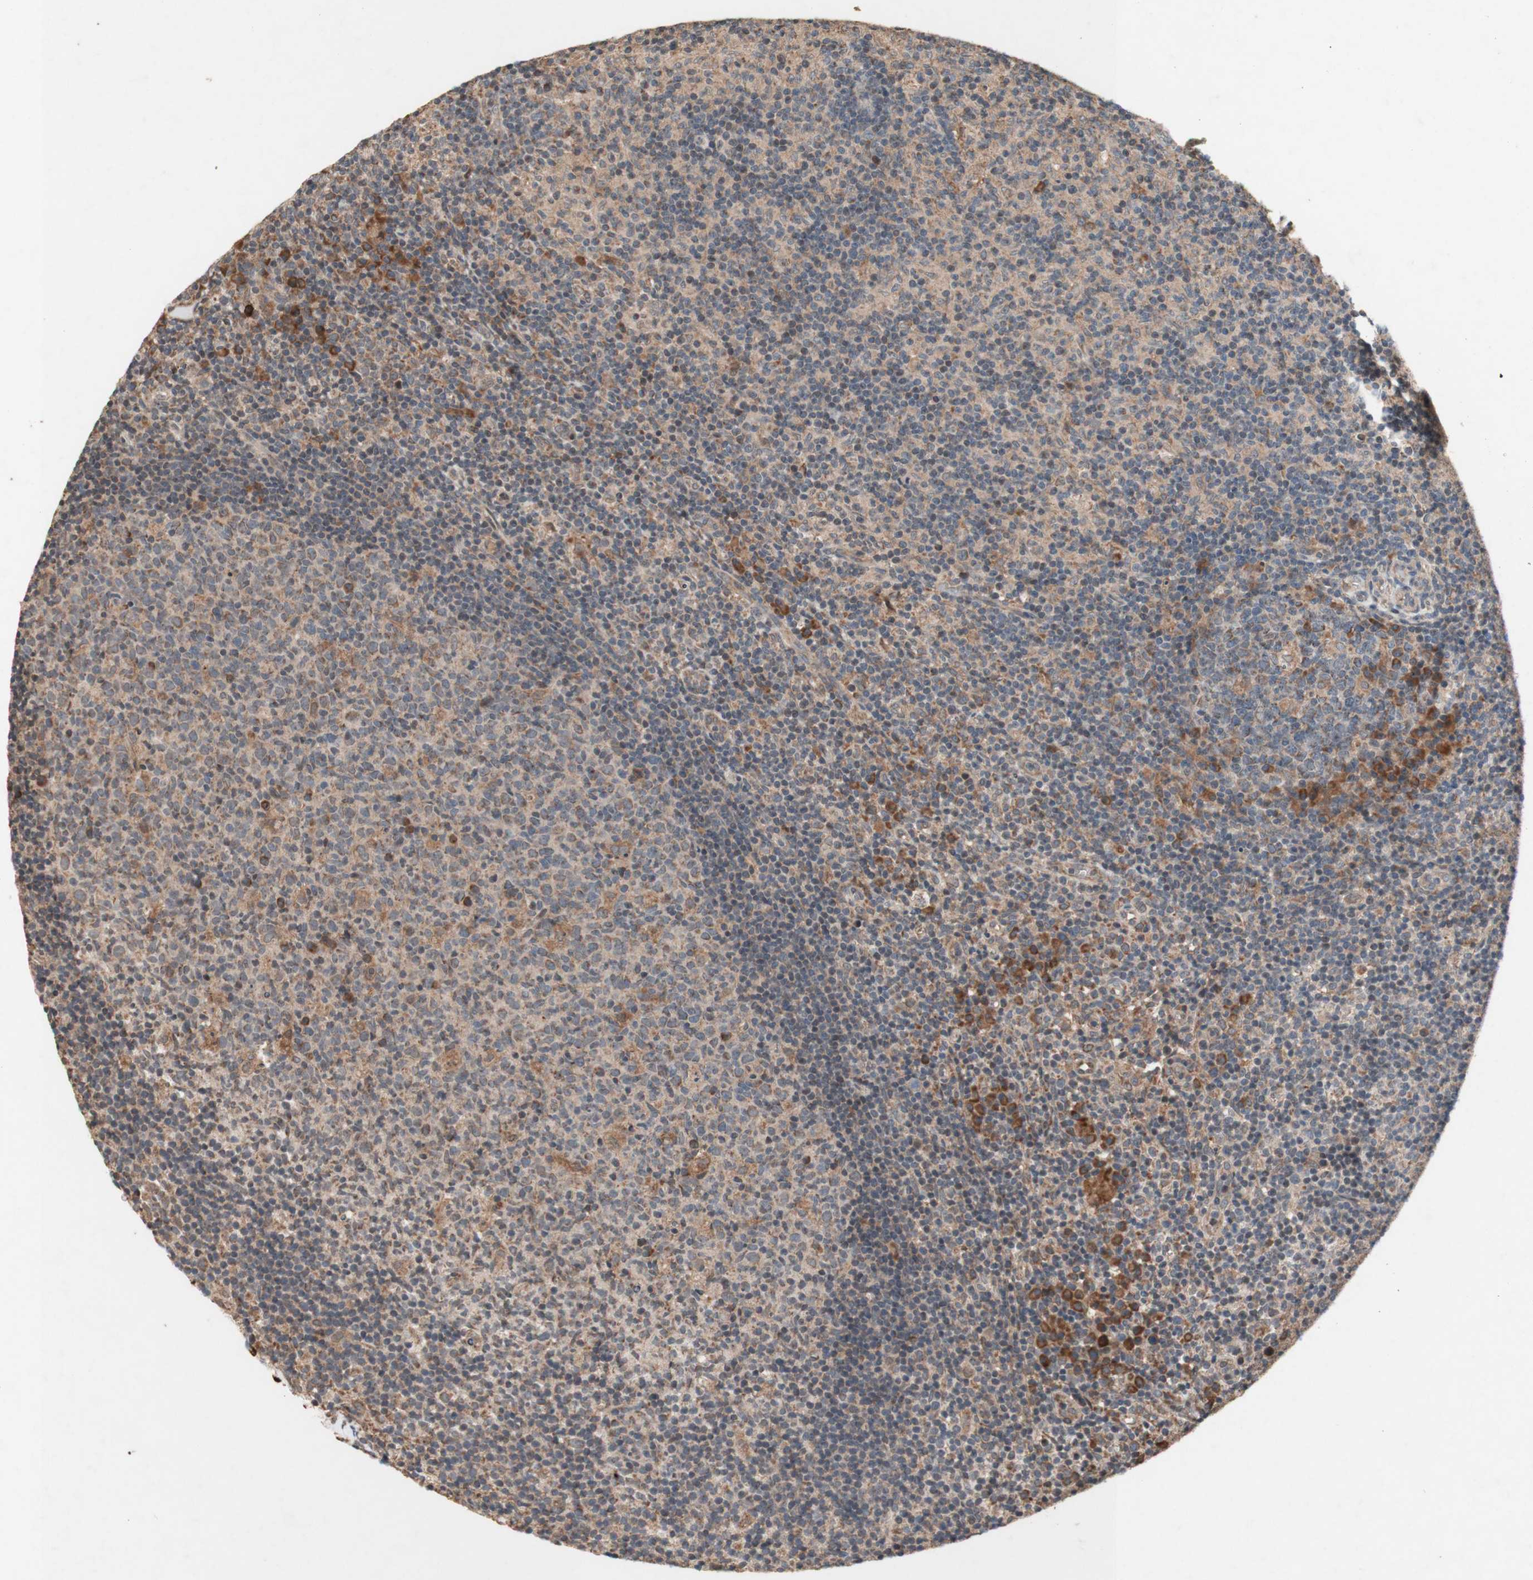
{"staining": {"intensity": "moderate", "quantity": "25%-75%", "location": "cytoplasmic/membranous"}, "tissue": "lymph node", "cell_type": "Germinal center cells", "image_type": "normal", "snomed": [{"axis": "morphology", "description": "Normal tissue, NOS"}, {"axis": "morphology", "description": "Inflammation, NOS"}, {"axis": "topography", "description": "Lymph node"}], "caption": "Protein staining of unremarkable lymph node shows moderate cytoplasmic/membranous expression in about 25%-75% of germinal center cells.", "gene": "DDOST", "patient": {"sex": "male", "age": 55}}